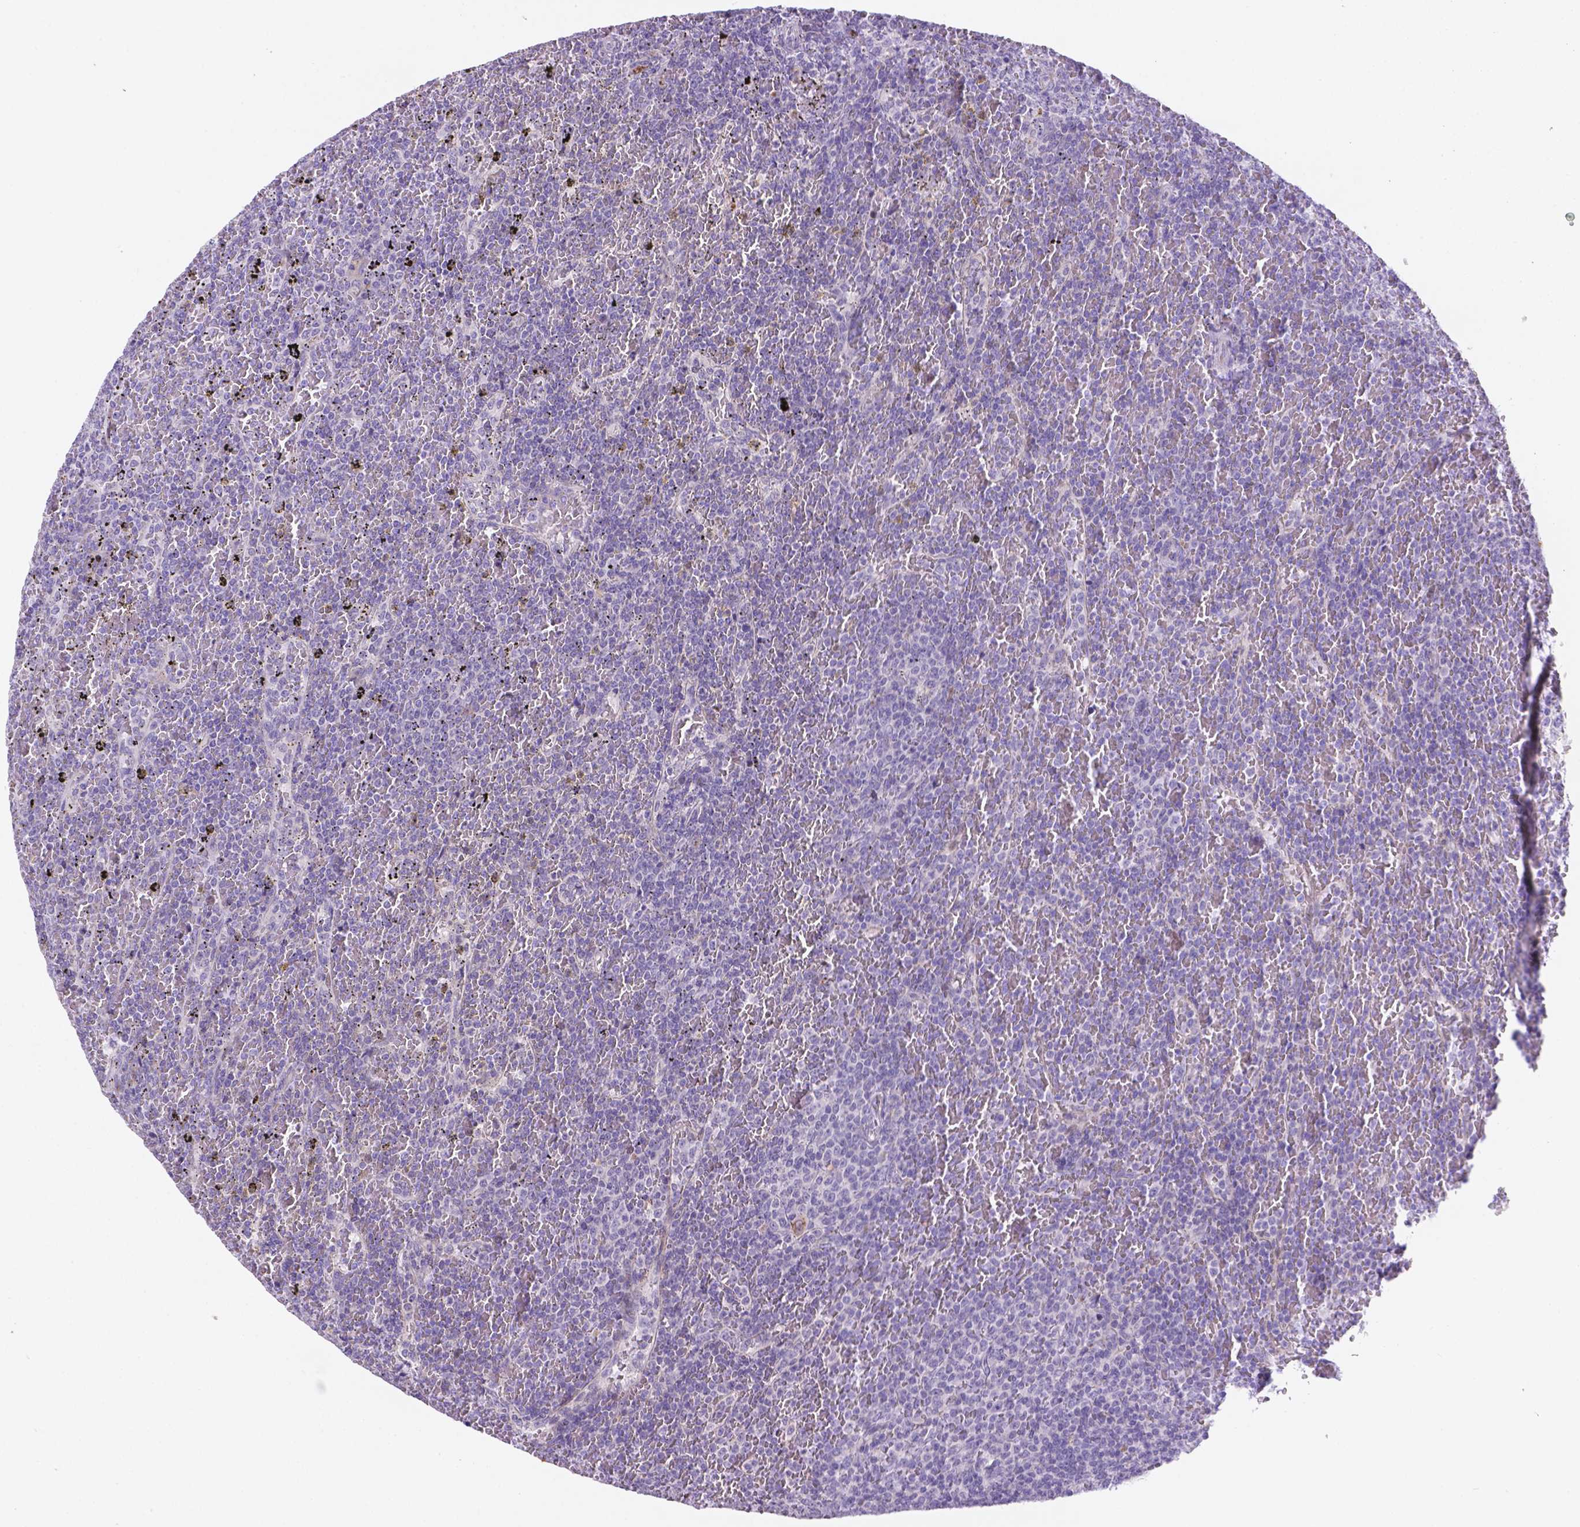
{"staining": {"intensity": "negative", "quantity": "none", "location": "none"}, "tissue": "lymphoma", "cell_type": "Tumor cells", "image_type": "cancer", "snomed": [{"axis": "morphology", "description": "Malignant lymphoma, non-Hodgkin's type, Low grade"}, {"axis": "topography", "description": "Spleen"}], "caption": "DAB (3,3'-diaminobenzidine) immunohistochemical staining of lymphoma reveals no significant staining in tumor cells. (IHC, brightfield microscopy, high magnification).", "gene": "DMWD", "patient": {"sex": "female", "age": 77}}